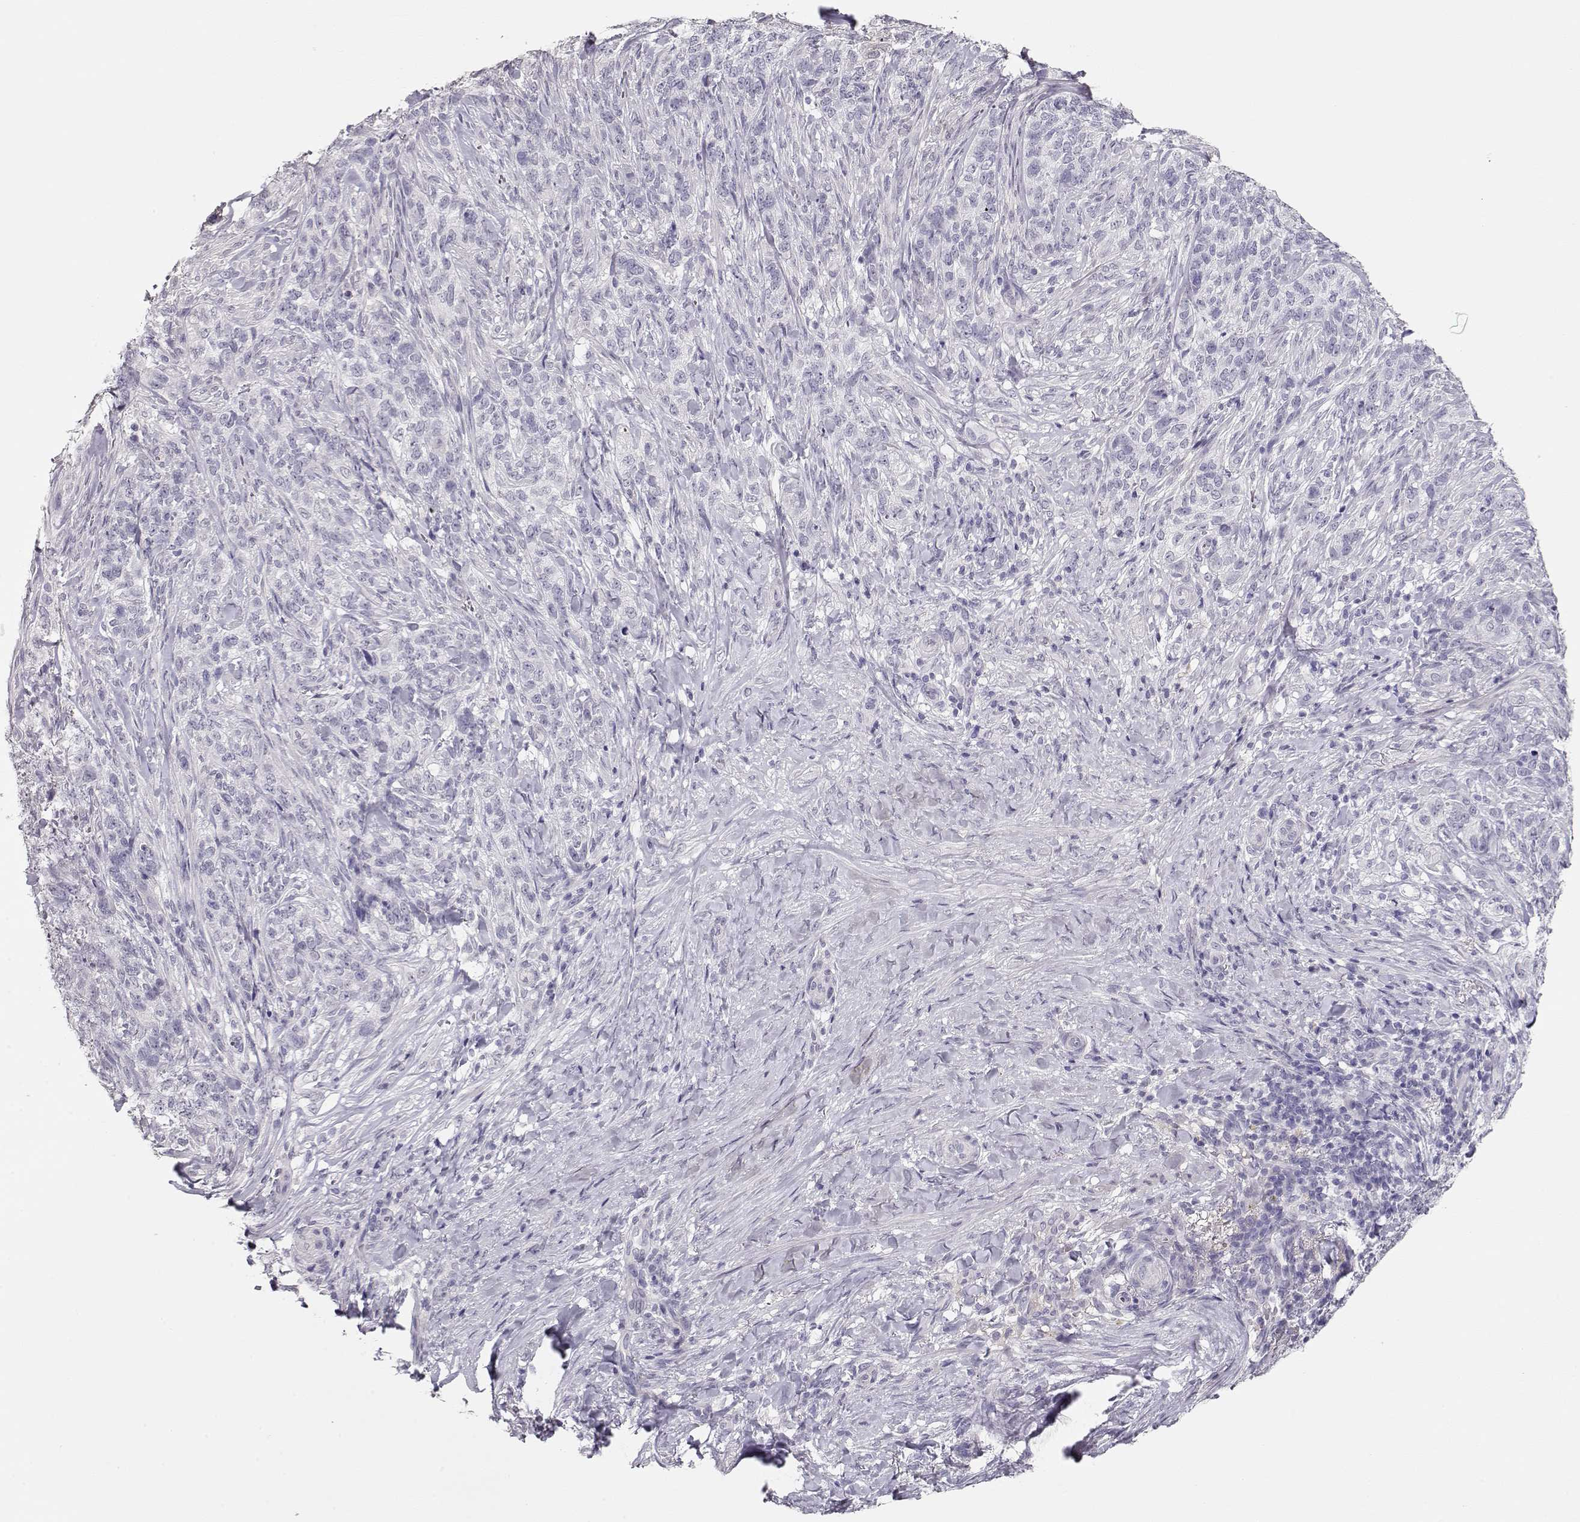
{"staining": {"intensity": "negative", "quantity": "none", "location": "none"}, "tissue": "skin cancer", "cell_type": "Tumor cells", "image_type": "cancer", "snomed": [{"axis": "morphology", "description": "Basal cell carcinoma"}, {"axis": "topography", "description": "Skin"}], "caption": "This is an IHC micrograph of skin cancer. There is no staining in tumor cells.", "gene": "MAGEC1", "patient": {"sex": "female", "age": 69}}